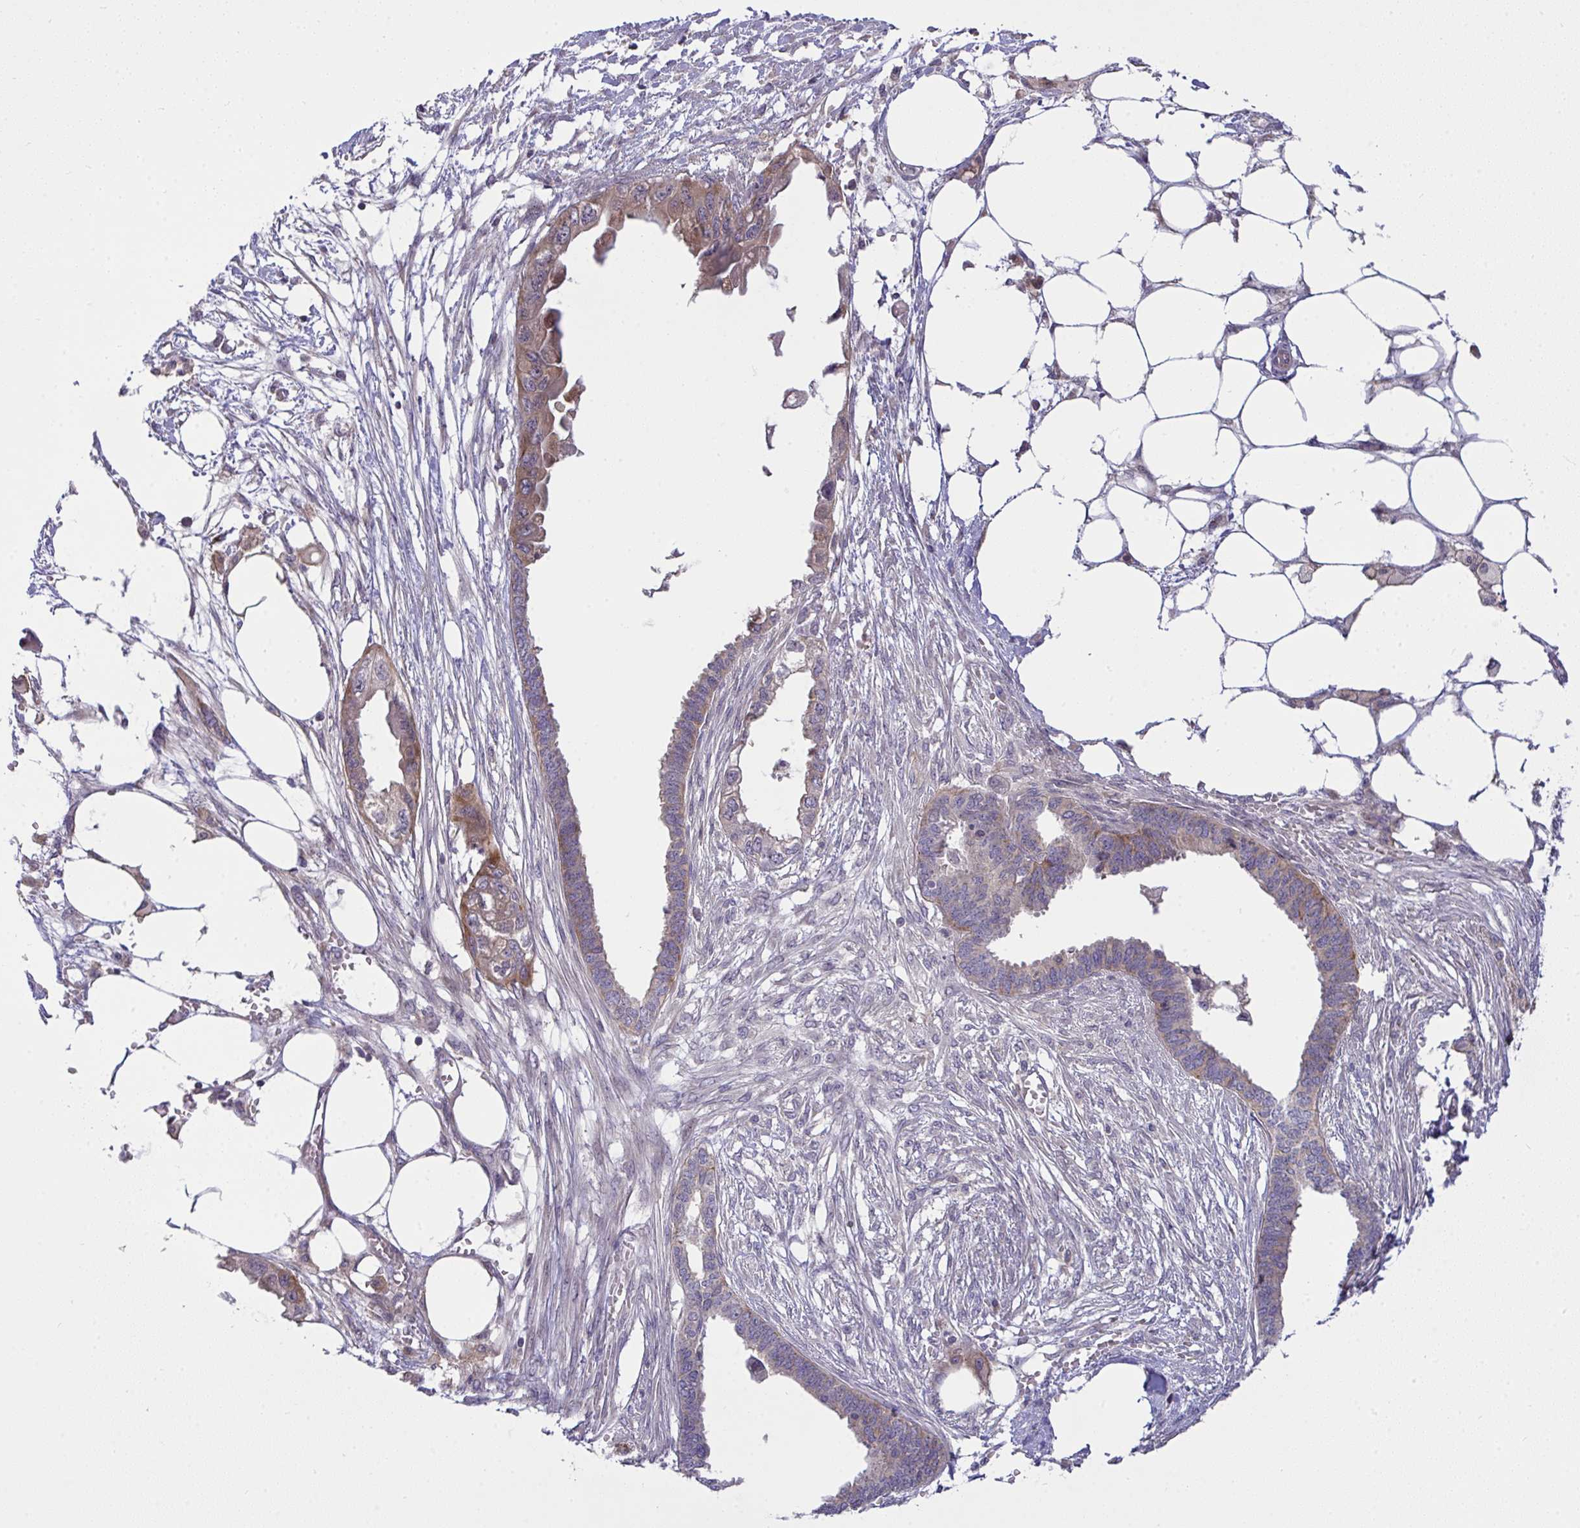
{"staining": {"intensity": "moderate", "quantity": "<25%", "location": "cytoplasmic/membranous"}, "tissue": "endometrial cancer", "cell_type": "Tumor cells", "image_type": "cancer", "snomed": [{"axis": "morphology", "description": "Adenocarcinoma, NOS"}, {"axis": "morphology", "description": "Adenocarcinoma, metastatic, NOS"}, {"axis": "topography", "description": "Adipose tissue"}, {"axis": "topography", "description": "Endometrium"}], "caption": "A histopathology image showing moderate cytoplasmic/membranous positivity in approximately <25% of tumor cells in endometrial cancer, as visualized by brown immunohistochemical staining.", "gene": "SLC9A6", "patient": {"sex": "female", "age": 67}}